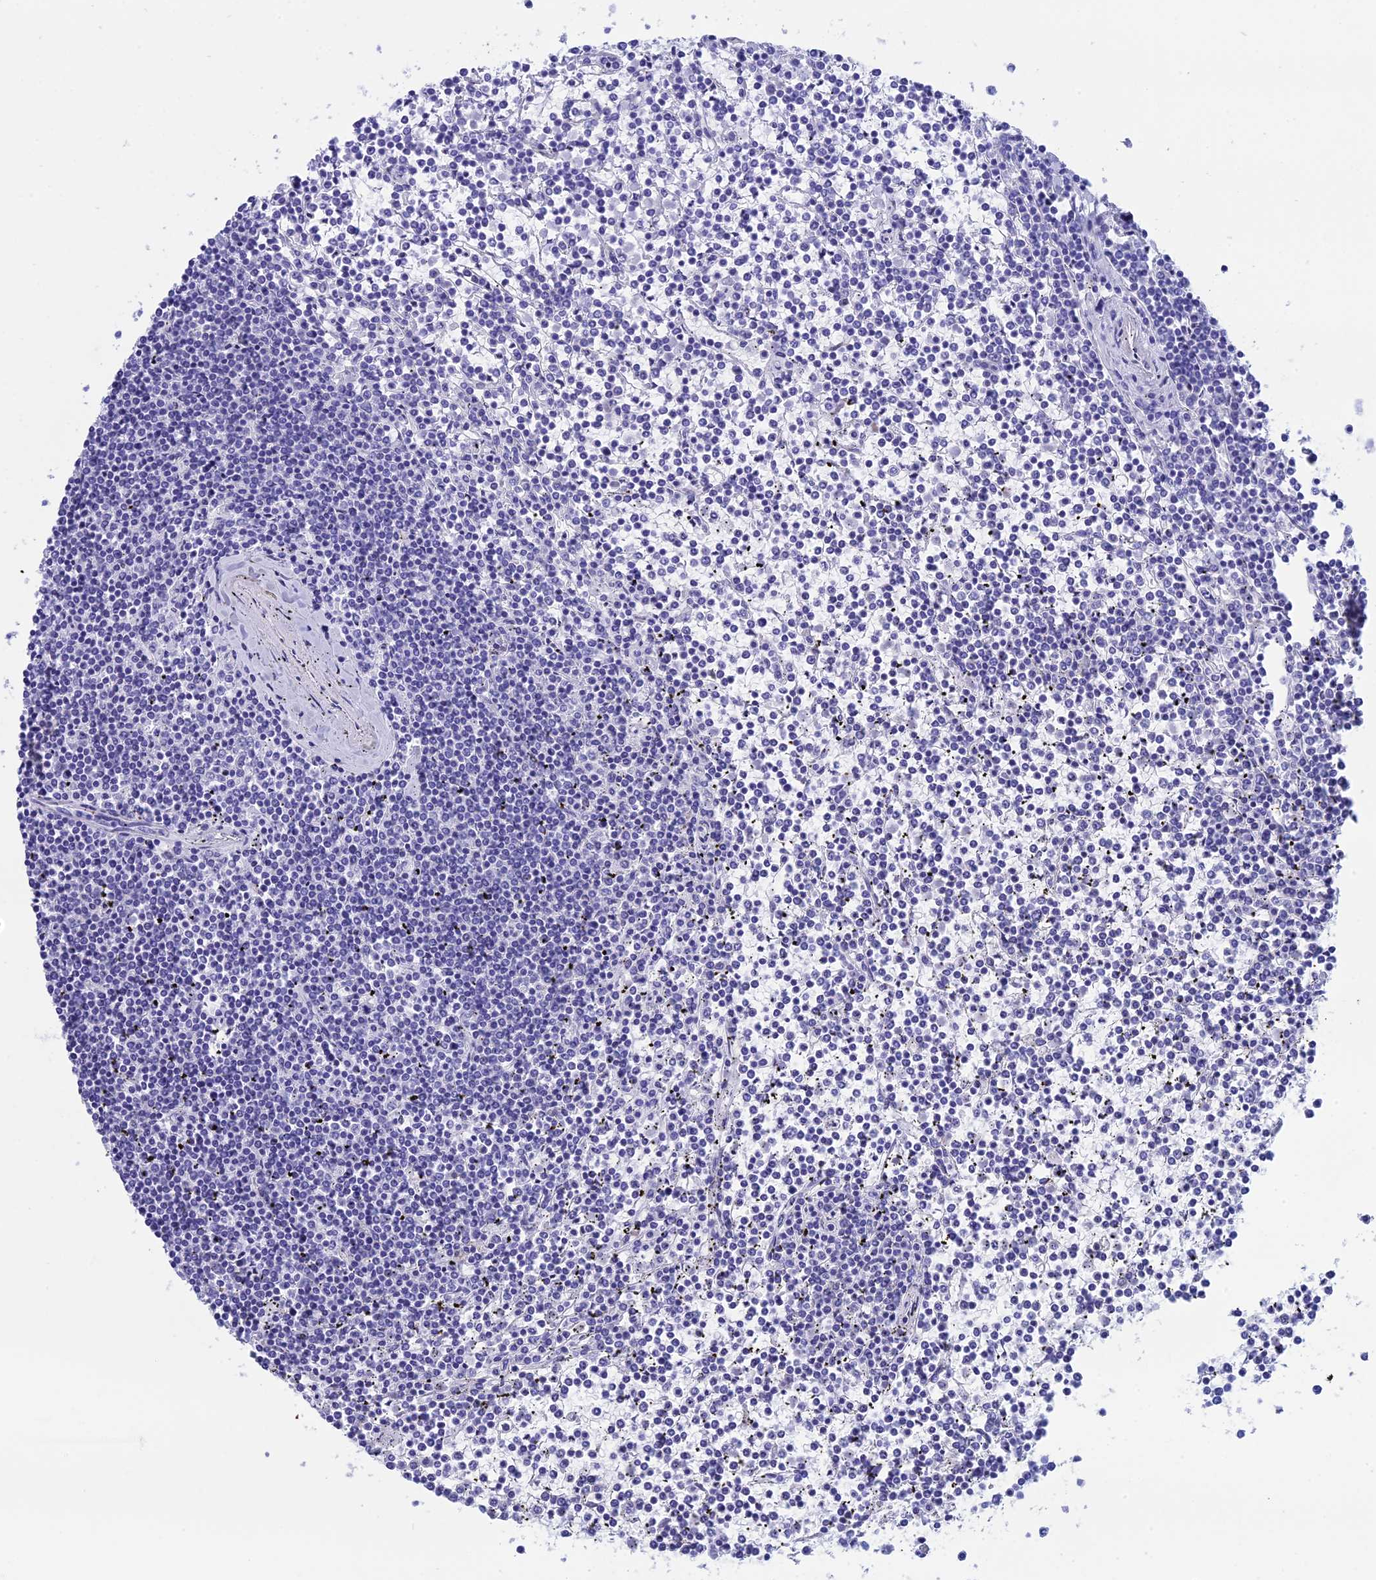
{"staining": {"intensity": "negative", "quantity": "none", "location": "none"}, "tissue": "lymphoma", "cell_type": "Tumor cells", "image_type": "cancer", "snomed": [{"axis": "morphology", "description": "Malignant lymphoma, non-Hodgkin's type, Low grade"}, {"axis": "topography", "description": "Spleen"}], "caption": "Human lymphoma stained for a protein using IHC exhibits no positivity in tumor cells.", "gene": "ERICH4", "patient": {"sex": "female", "age": 19}}